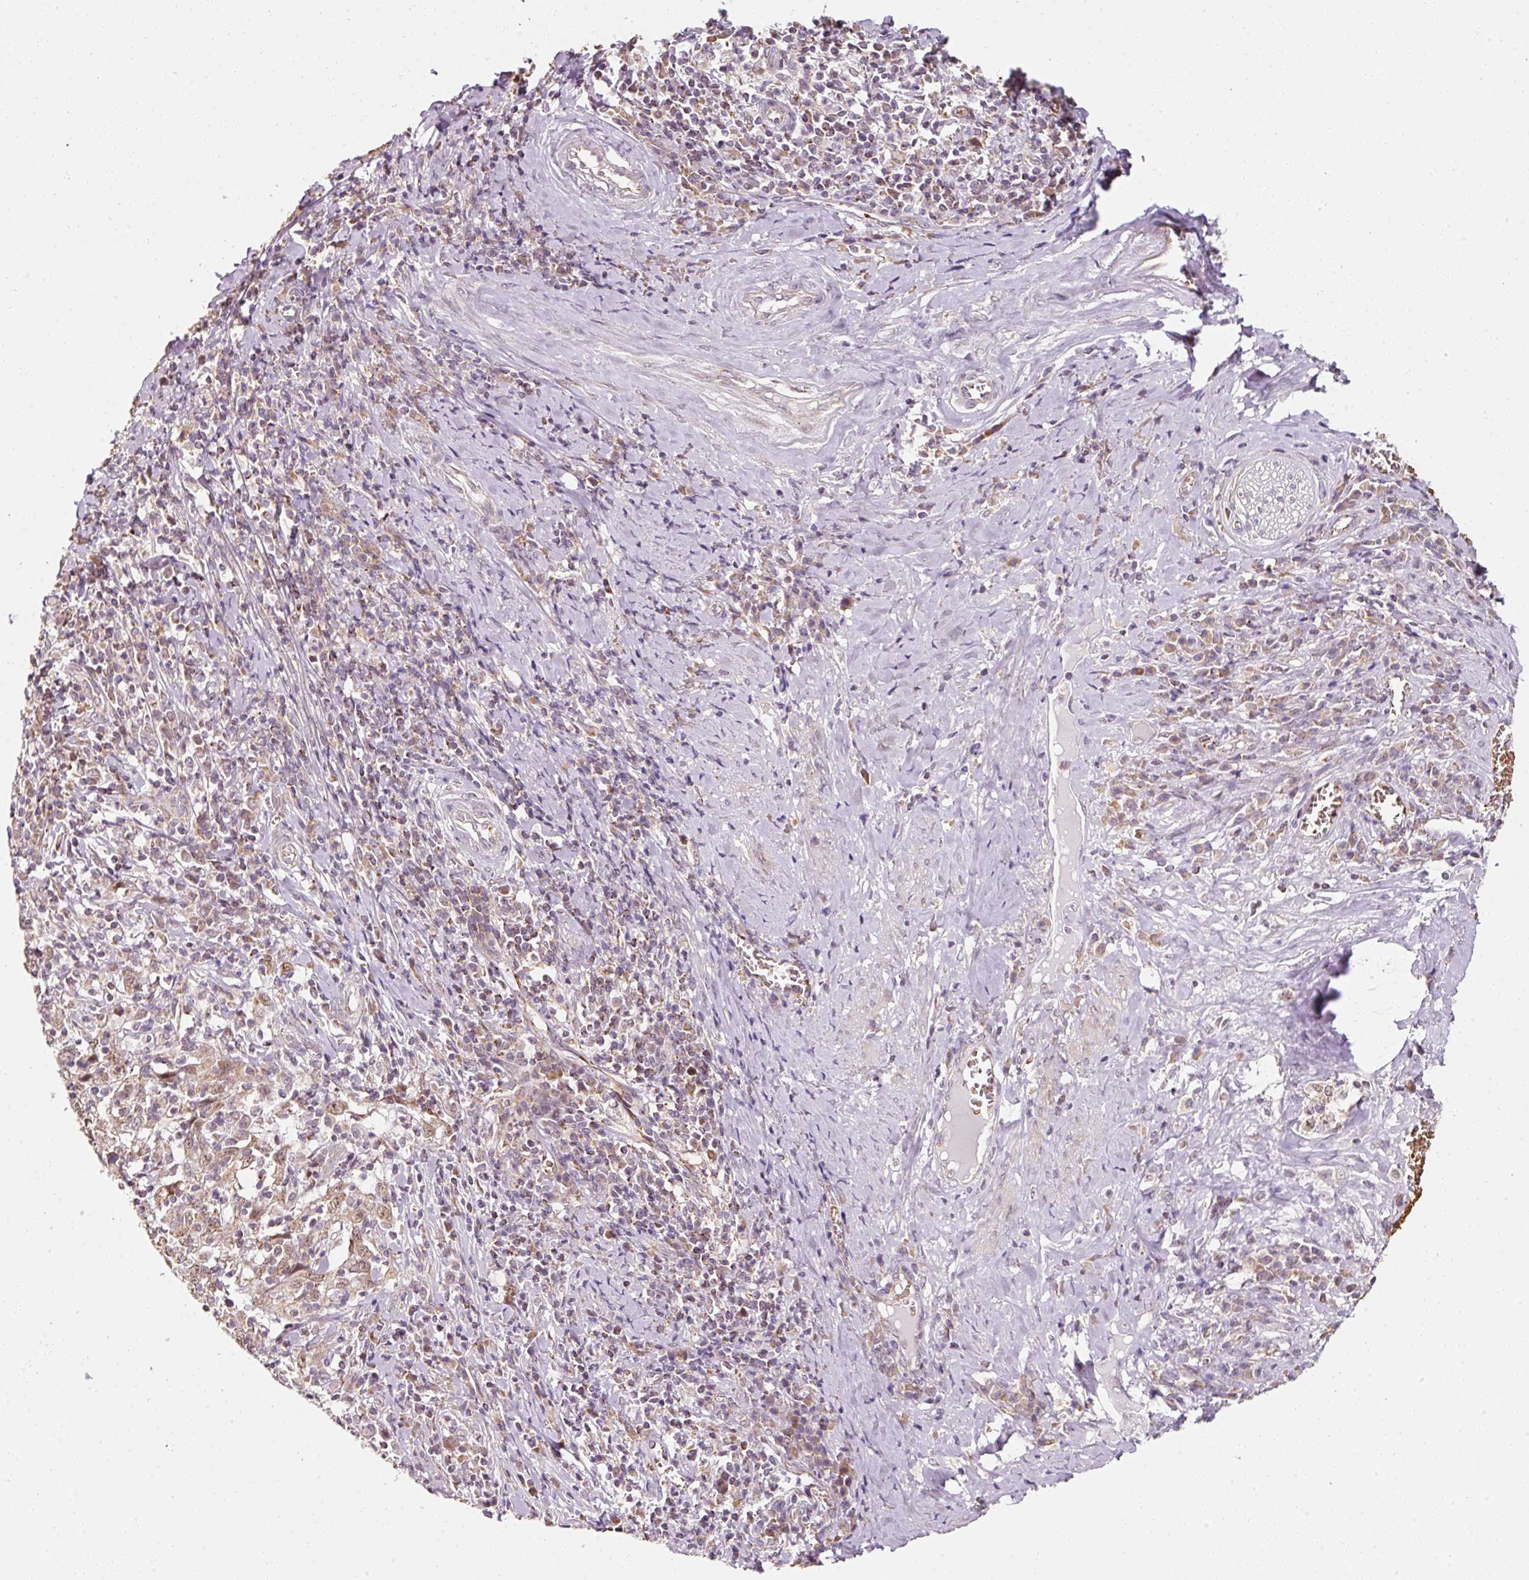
{"staining": {"intensity": "moderate", "quantity": ">75%", "location": "cytoplasmic/membranous,nuclear"}, "tissue": "cervical cancer", "cell_type": "Tumor cells", "image_type": "cancer", "snomed": [{"axis": "morphology", "description": "Squamous cell carcinoma, NOS"}, {"axis": "topography", "description": "Cervix"}], "caption": "DAB (3,3'-diaminobenzidine) immunohistochemical staining of human squamous cell carcinoma (cervical) displays moderate cytoplasmic/membranous and nuclear protein expression in about >75% of tumor cells. (IHC, brightfield microscopy, high magnification).", "gene": "ZNF460", "patient": {"sex": "female", "age": 46}}